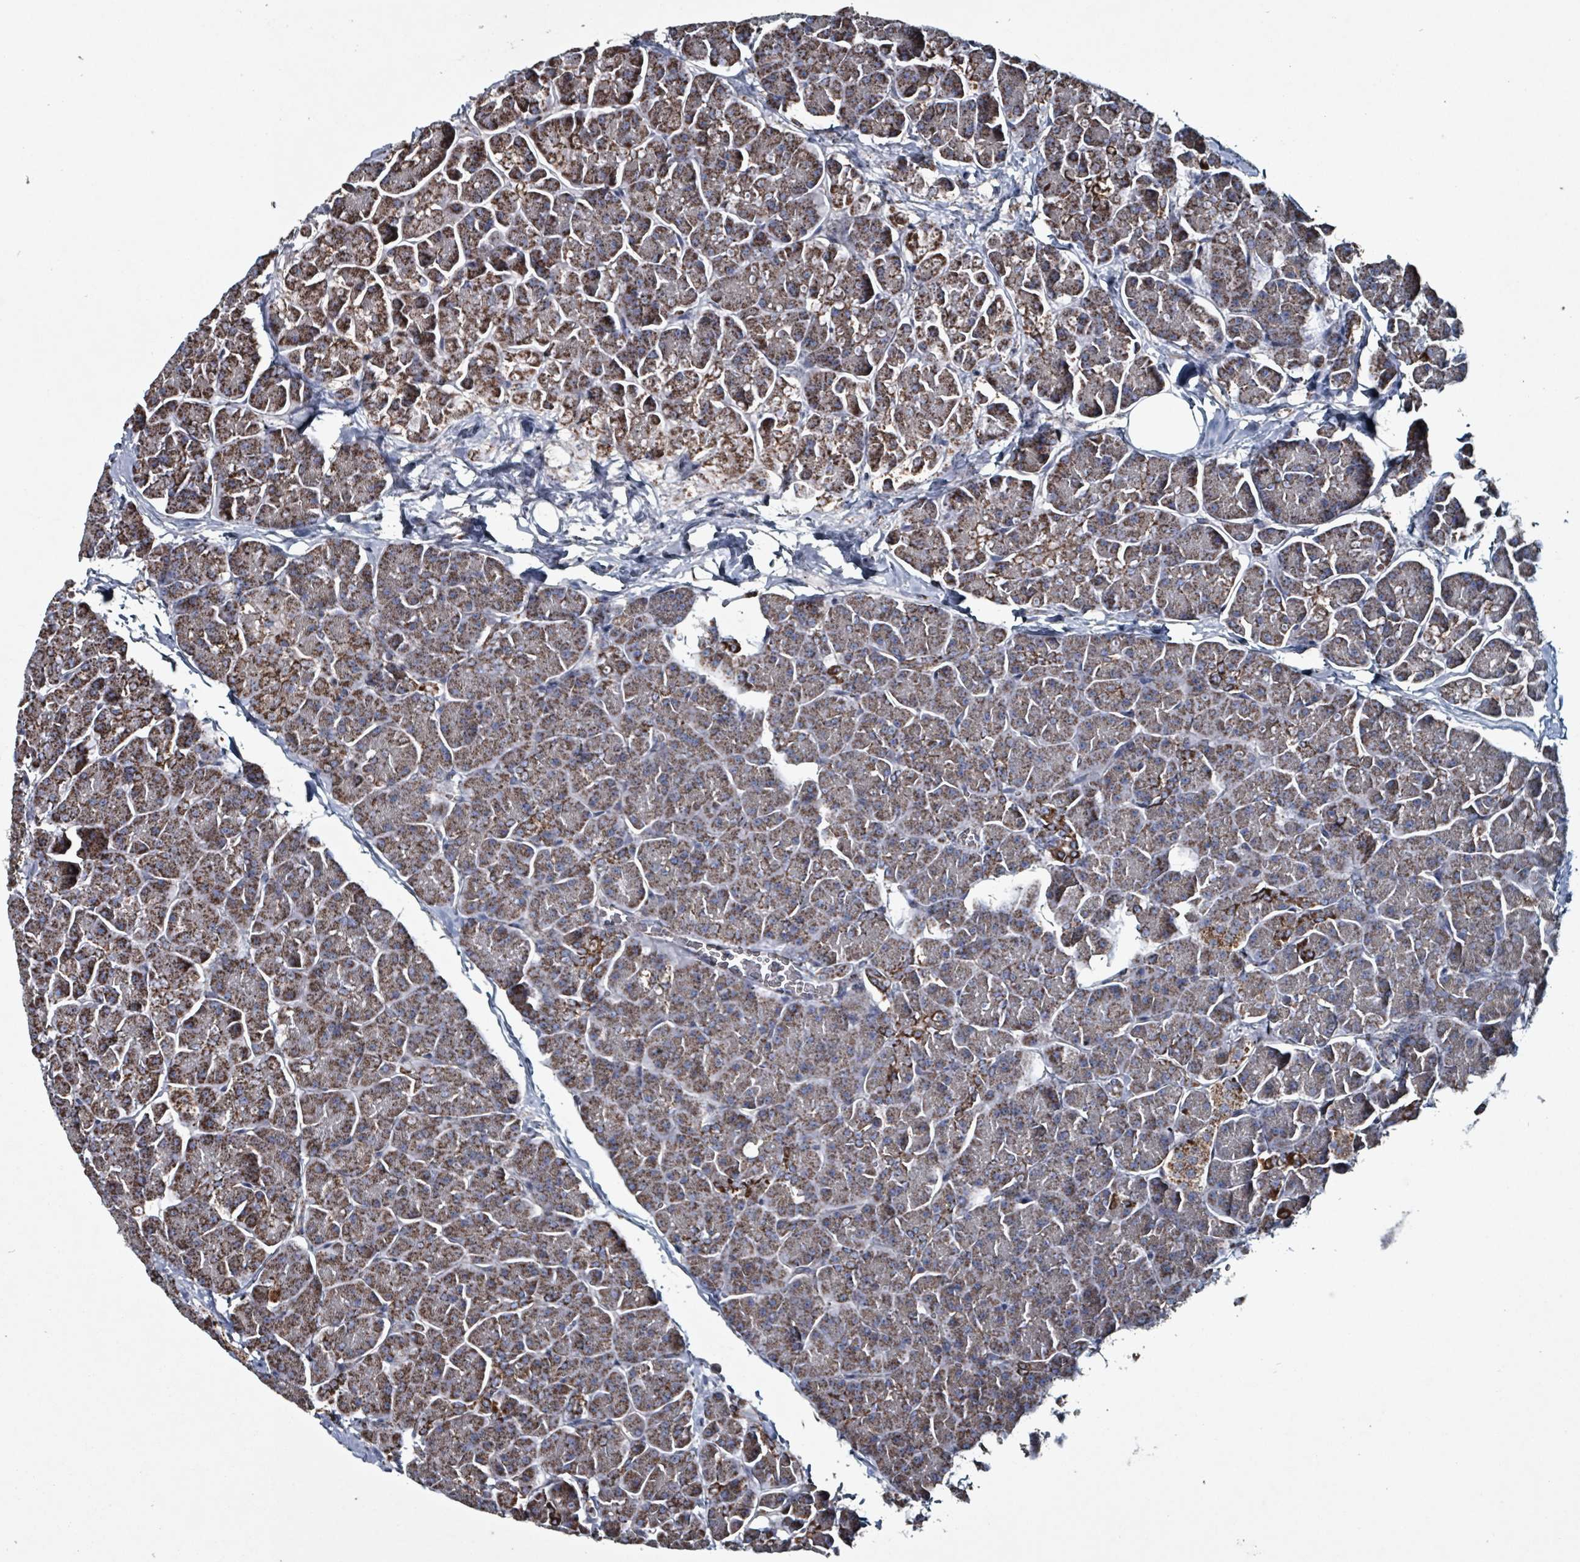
{"staining": {"intensity": "moderate", "quantity": "25%-75%", "location": "cytoplasmic/membranous"}, "tissue": "pancreas", "cell_type": "Exocrine glandular cells", "image_type": "normal", "snomed": [{"axis": "morphology", "description": "Normal tissue, NOS"}, {"axis": "topography", "description": "Pancreas"}, {"axis": "topography", "description": "Peripheral nerve tissue"}], "caption": "This image shows benign pancreas stained with immunohistochemistry (IHC) to label a protein in brown. The cytoplasmic/membranous of exocrine glandular cells show moderate positivity for the protein. Nuclei are counter-stained blue.", "gene": "ABHD18", "patient": {"sex": "male", "age": 54}}